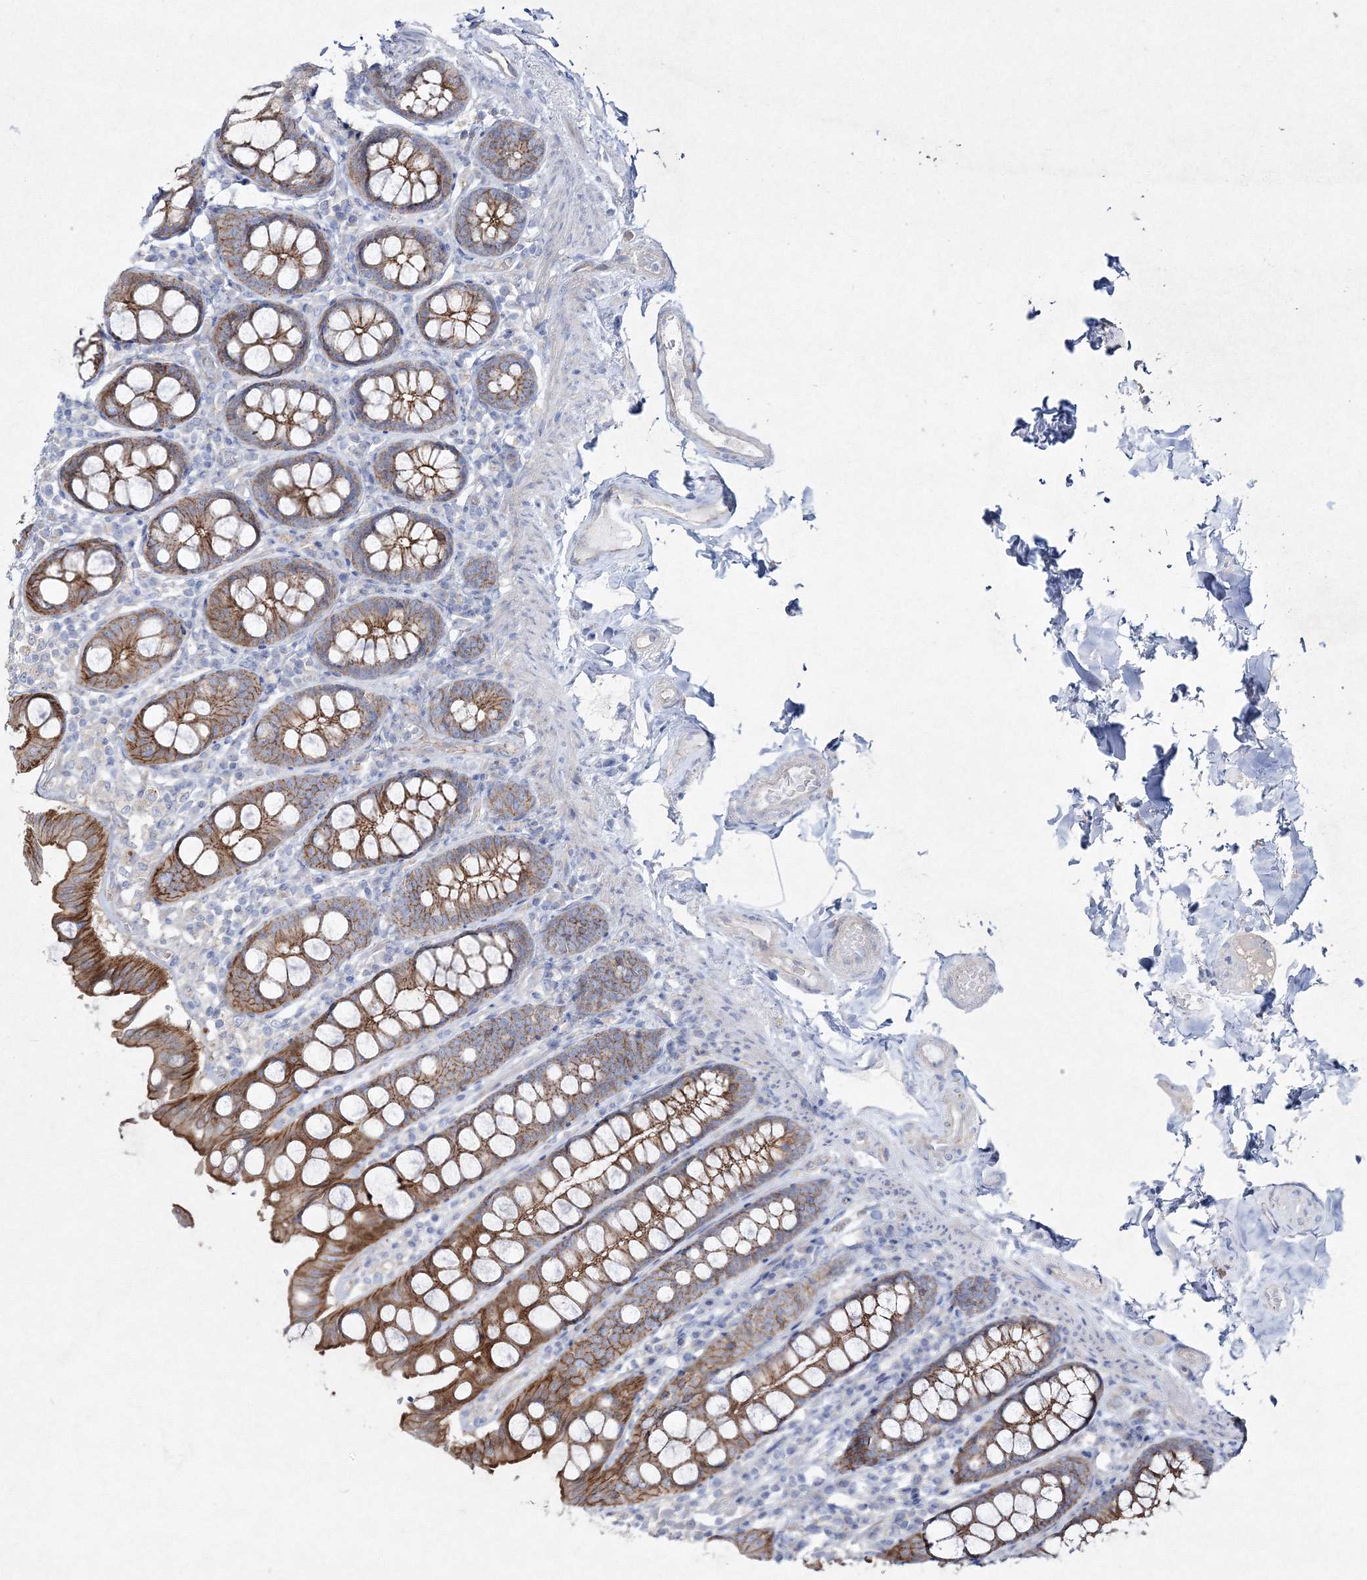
{"staining": {"intensity": "negative", "quantity": "none", "location": "none"}, "tissue": "colon", "cell_type": "Endothelial cells", "image_type": "normal", "snomed": [{"axis": "morphology", "description": "Normal tissue, NOS"}, {"axis": "topography", "description": "Colon"}, {"axis": "topography", "description": "Peripheral nerve tissue"}], "caption": "Immunohistochemistry (IHC) image of unremarkable human colon stained for a protein (brown), which shows no expression in endothelial cells. (Stains: DAB (3,3'-diaminobenzidine) IHC with hematoxylin counter stain, Microscopy: brightfield microscopy at high magnification).", "gene": "NAA40", "patient": {"sex": "female", "age": 61}}